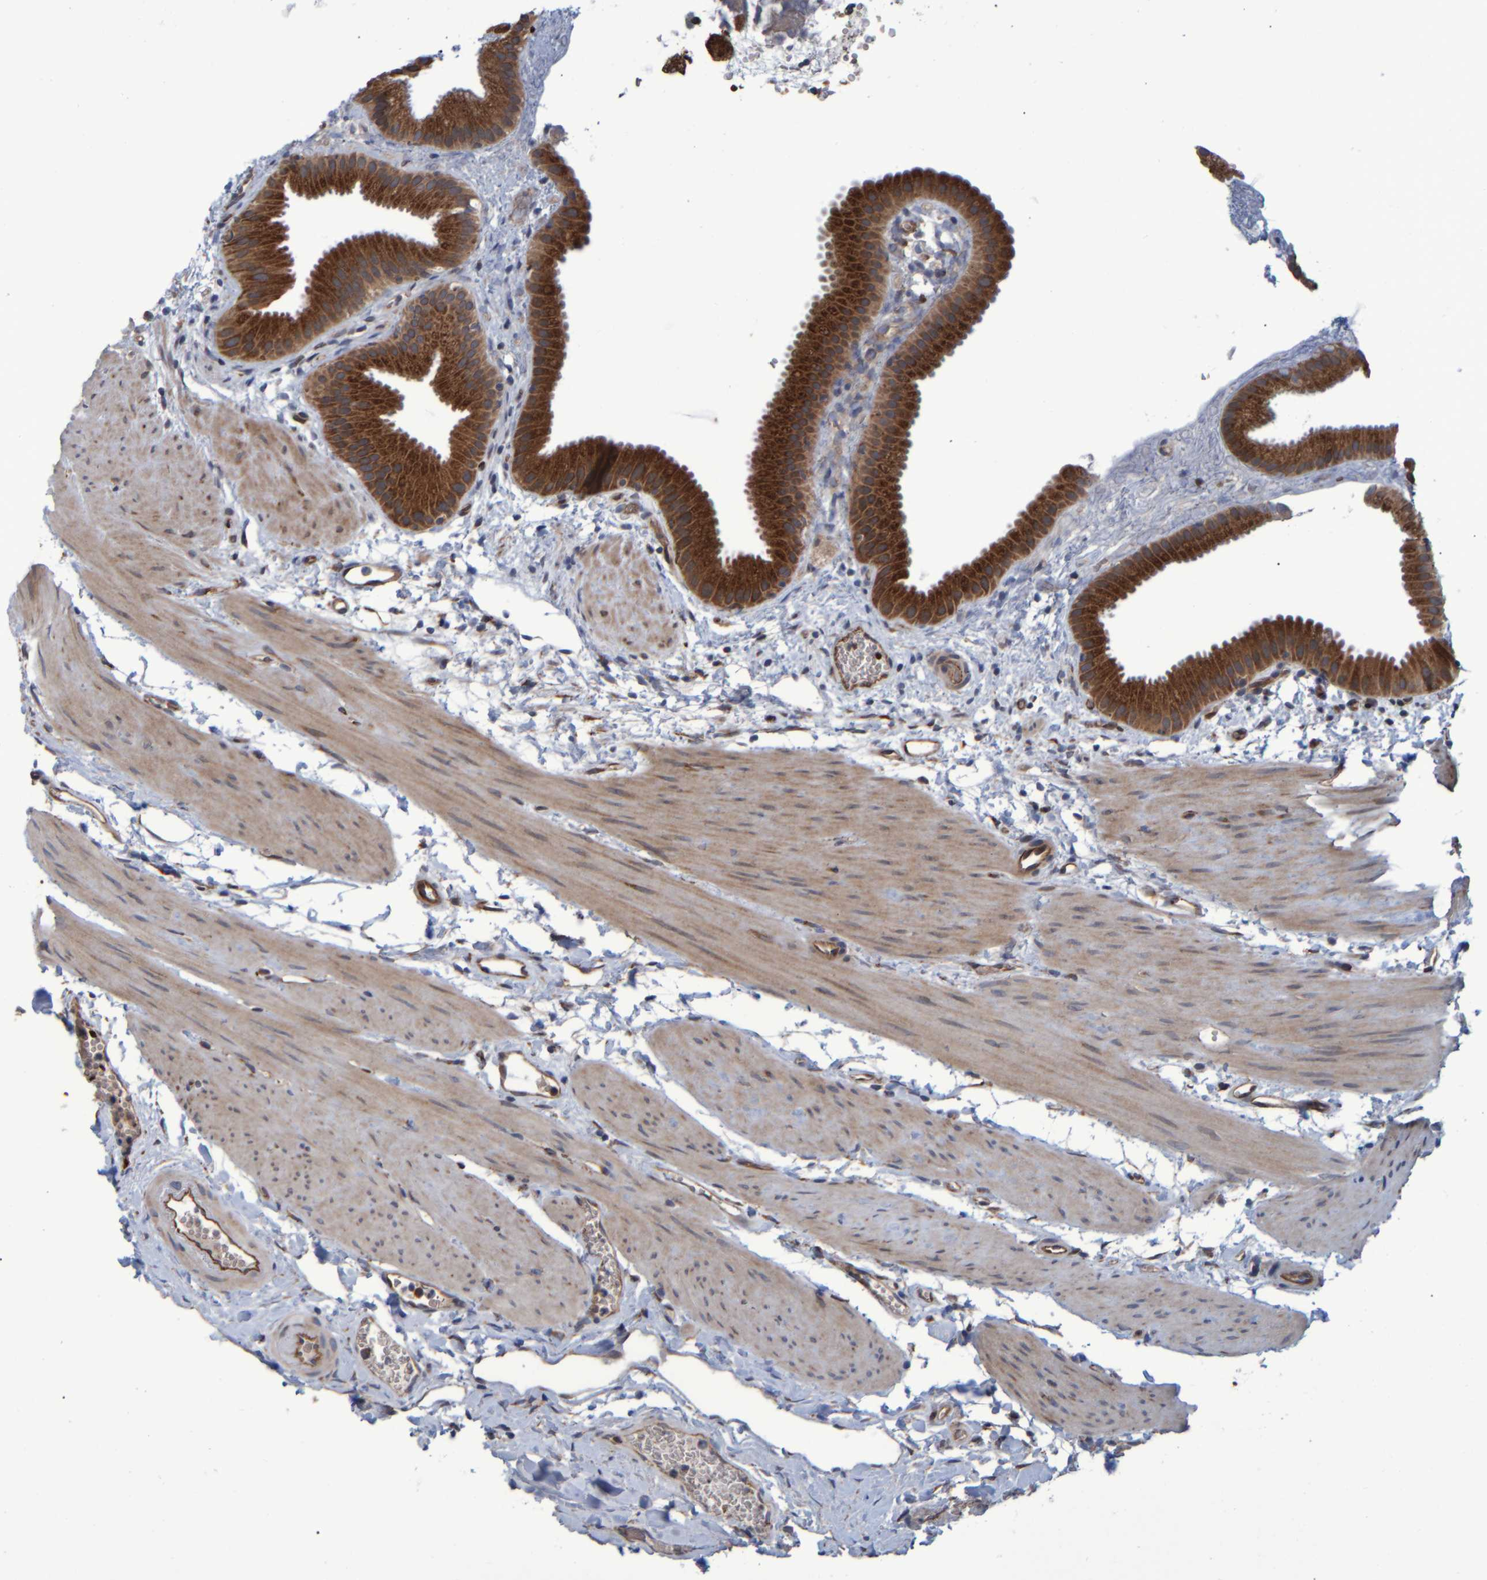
{"staining": {"intensity": "strong", "quantity": ">75%", "location": "cytoplasmic/membranous"}, "tissue": "gallbladder", "cell_type": "Glandular cells", "image_type": "normal", "snomed": [{"axis": "morphology", "description": "Normal tissue, NOS"}, {"axis": "topography", "description": "Gallbladder"}], "caption": "Strong cytoplasmic/membranous protein staining is appreciated in approximately >75% of glandular cells in gallbladder.", "gene": "SPAG5", "patient": {"sex": "female", "age": 64}}